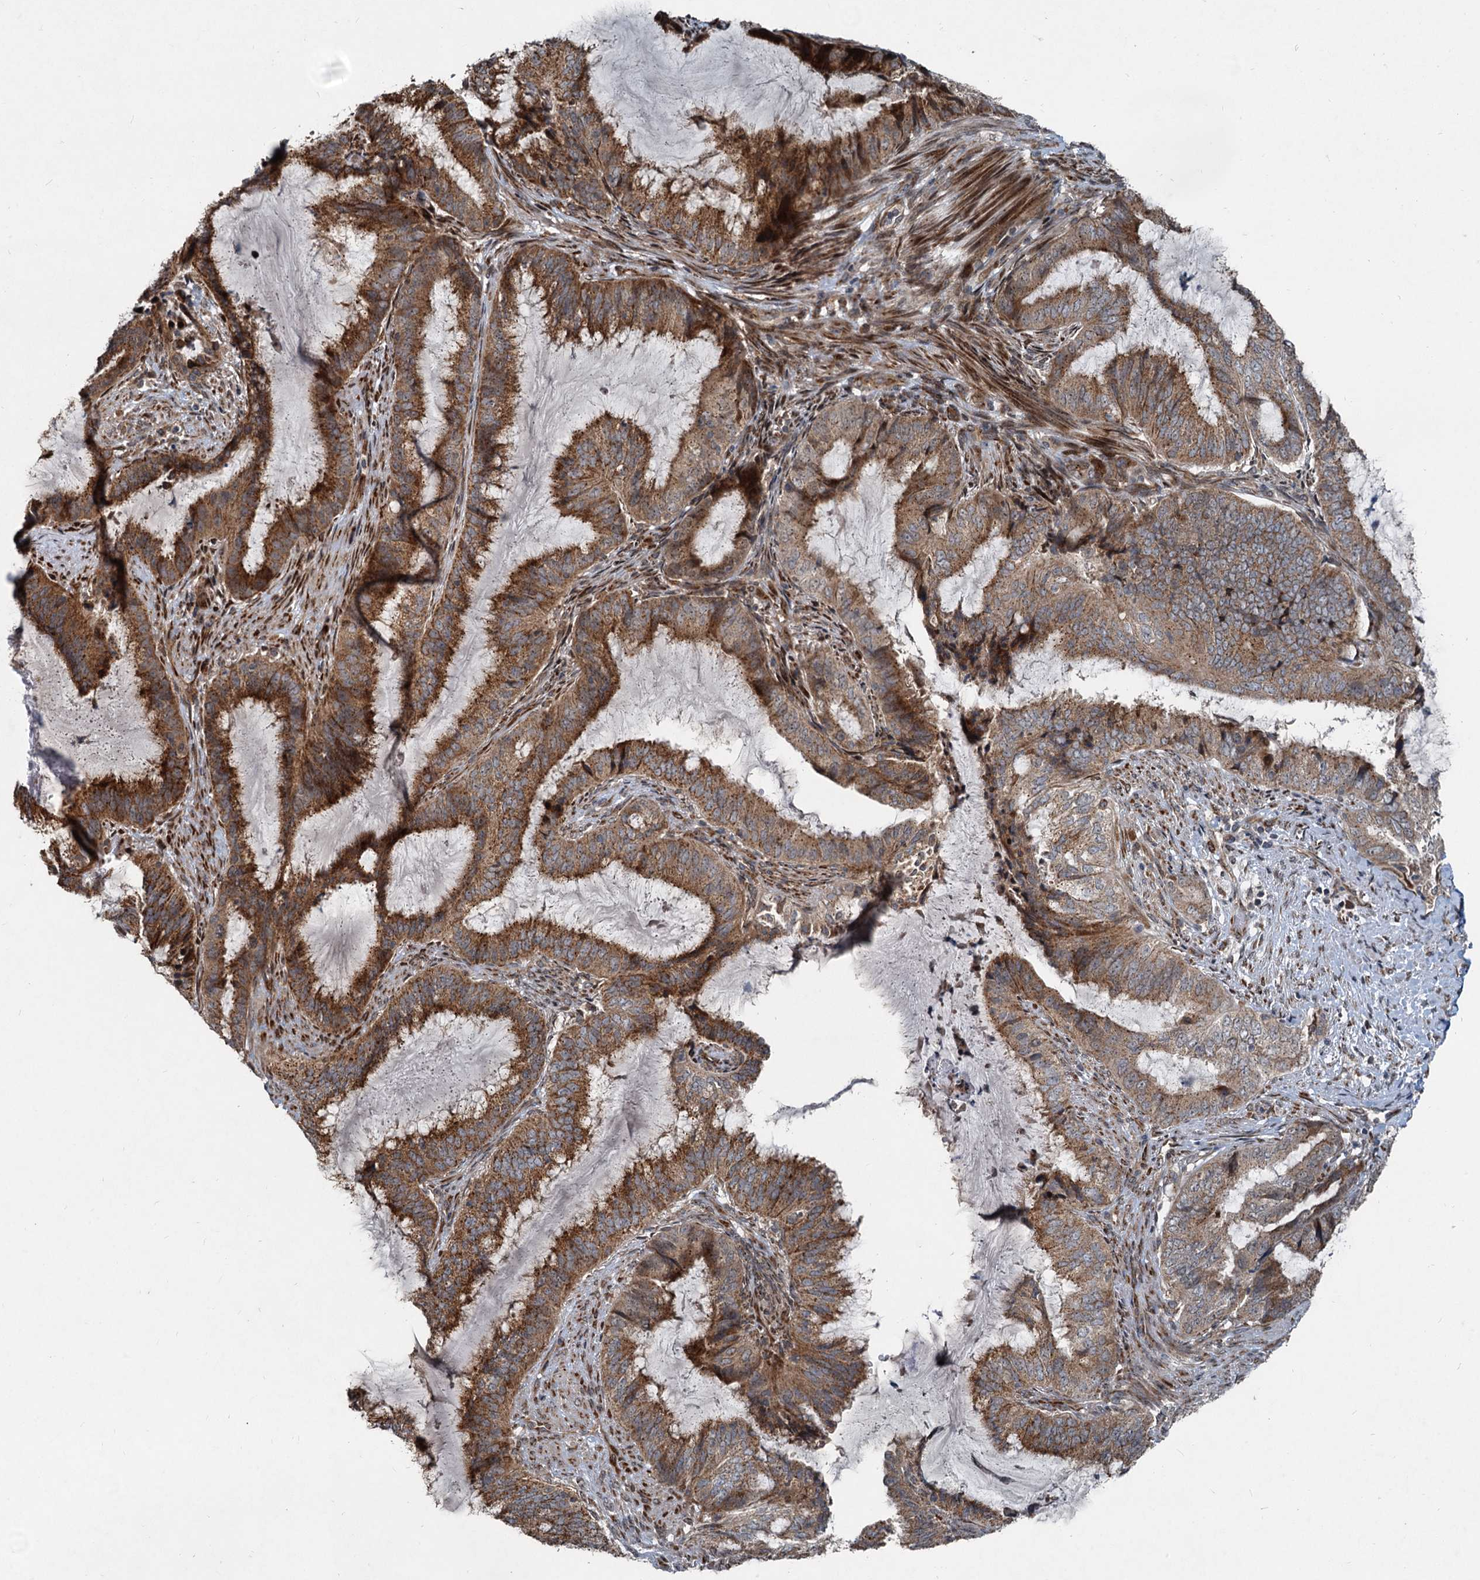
{"staining": {"intensity": "moderate", "quantity": ">75%", "location": "cytoplasmic/membranous"}, "tissue": "endometrial cancer", "cell_type": "Tumor cells", "image_type": "cancer", "snomed": [{"axis": "morphology", "description": "Adenocarcinoma, NOS"}, {"axis": "topography", "description": "Endometrium"}], "caption": "IHC micrograph of endometrial cancer (adenocarcinoma) stained for a protein (brown), which displays medium levels of moderate cytoplasmic/membranous positivity in about >75% of tumor cells.", "gene": "CEP68", "patient": {"sex": "female", "age": 51}}